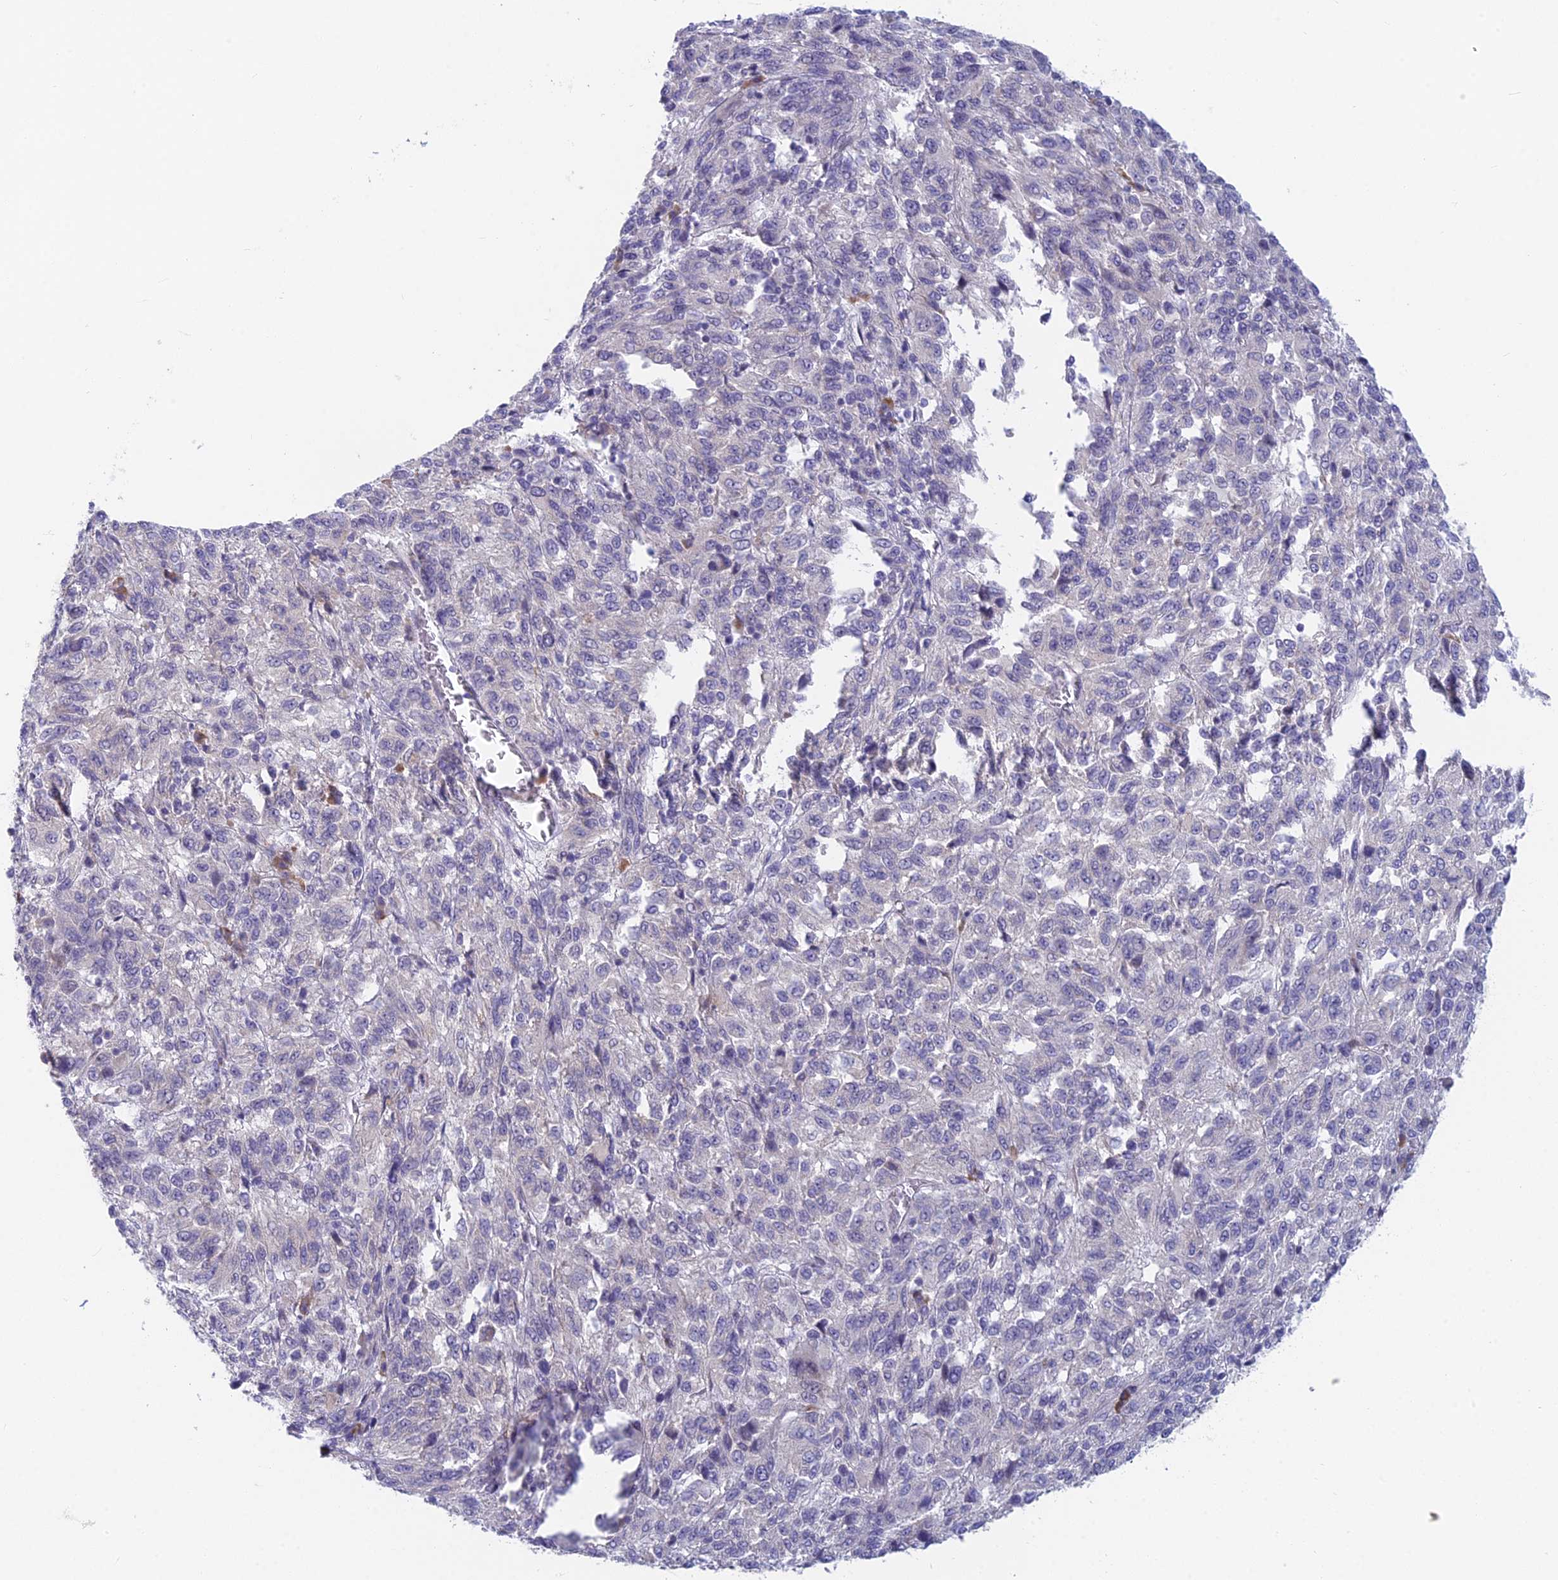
{"staining": {"intensity": "negative", "quantity": "none", "location": "none"}, "tissue": "melanoma", "cell_type": "Tumor cells", "image_type": "cancer", "snomed": [{"axis": "morphology", "description": "Malignant melanoma, Metastatic site"}, {"axis": "topography", "description": "Lung"}], "caption": "DAB (3,3'-diaminobenzidine) immunohistochemical staining of malignant melanoma (metastatic site) exhibits no significant positivity in tumor cells. (Brightfield microscopy of DAB (3,3'-diaminobenzidine) immunohistochemistry (IHC) at high magnification).", "gene": "PPP1R26", "patient": {"sex": "male", "age": 64}}